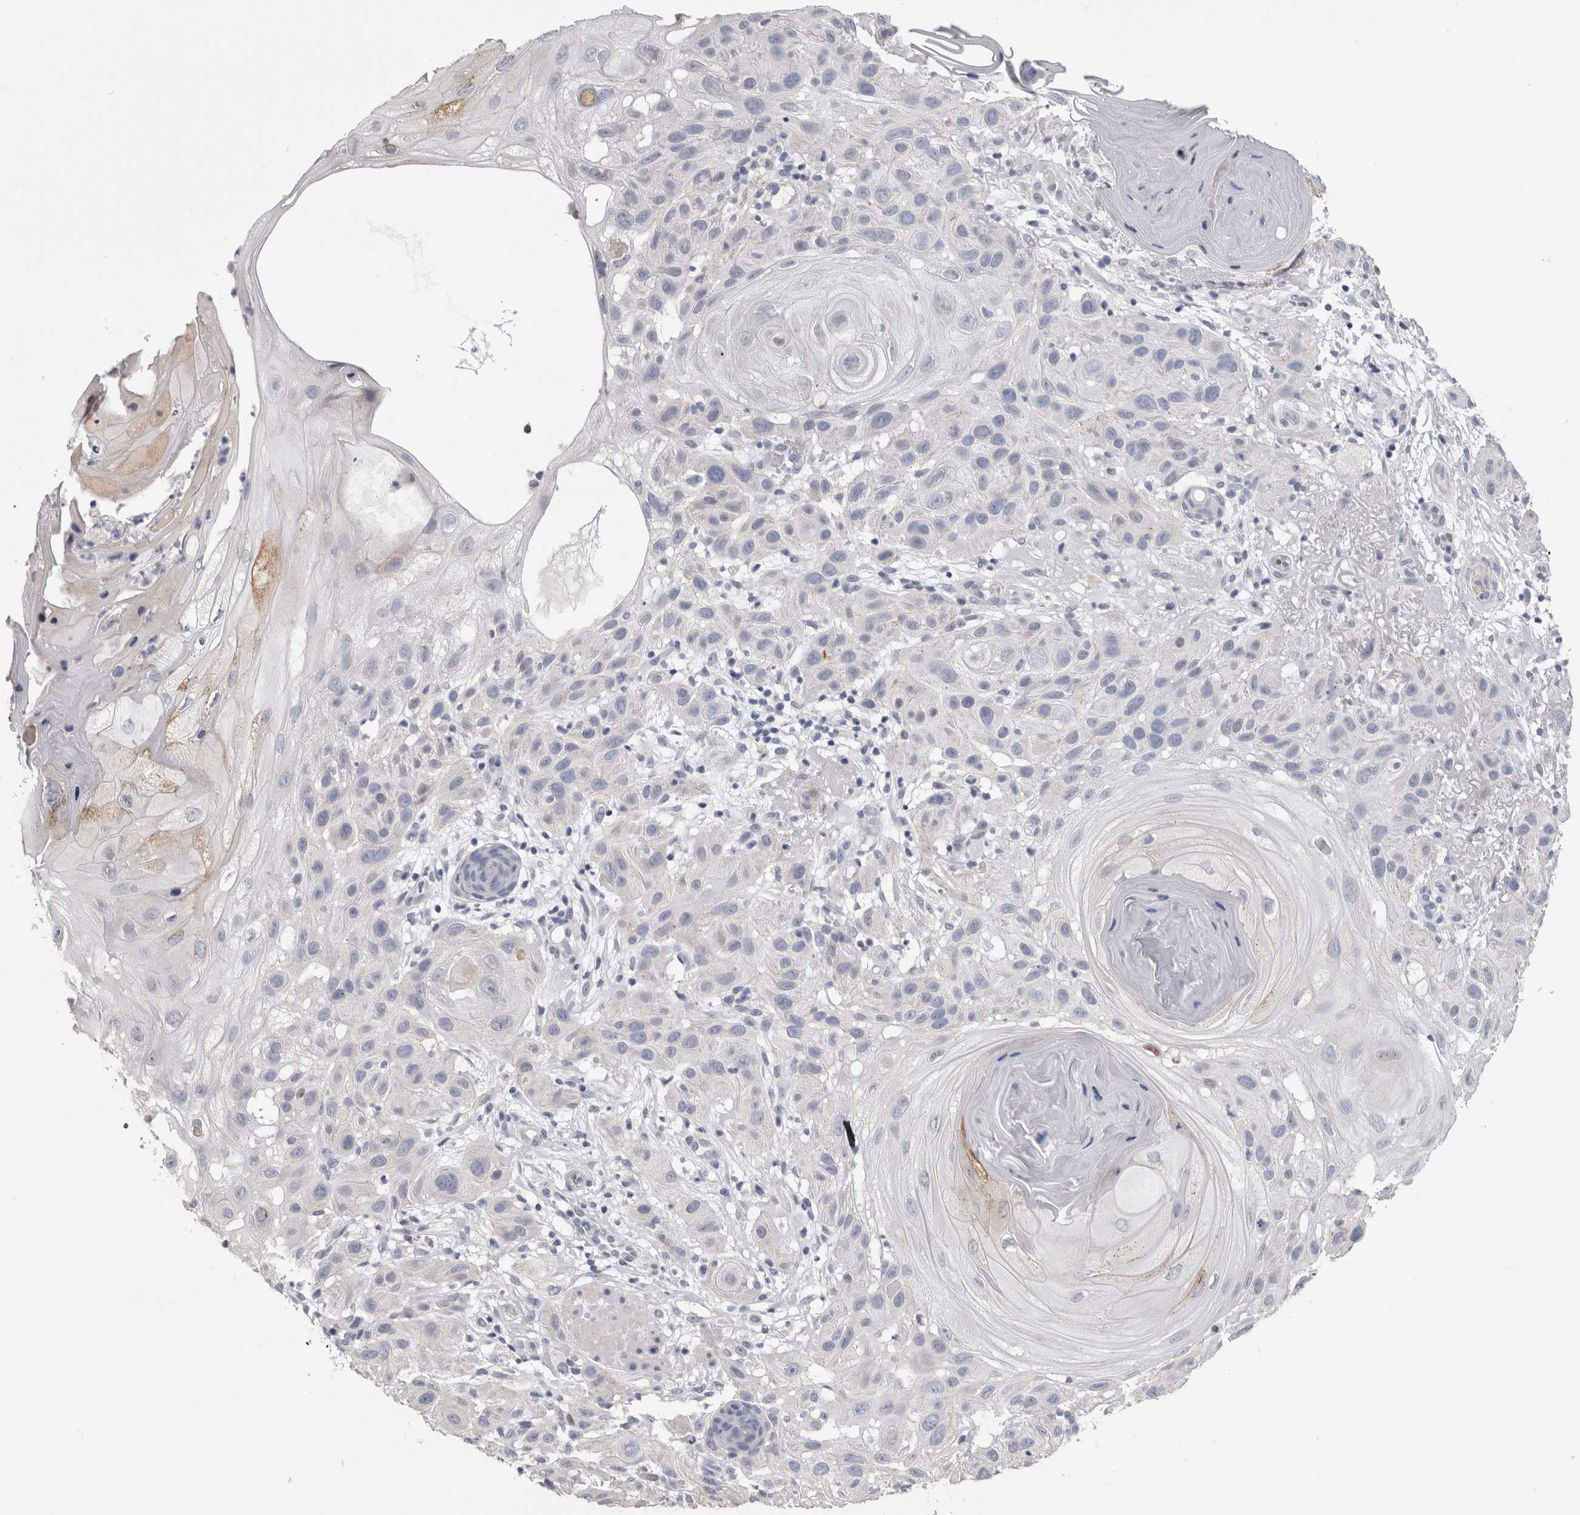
{"staining": {"intensity": "weak", "quantity": "<25%", "location": "cytoplasmic/membranous"}, "tissue": "skin cancer", "cell_type": "Tumor cells", "image_type": "cancer", "snomed": [{"axis": "morphology", "description": "Squamous cell carcinoma, NOS"}, {"axis": "topography", "description": "Skin"}], "caption": "An IHC image of squamous cell carcinoma (skin) is shown. There is no staining in tumor cells of squamous cell carcinoma (skin).", "gene": "IL33", "patient": {"sex": "female", "age": 96}}